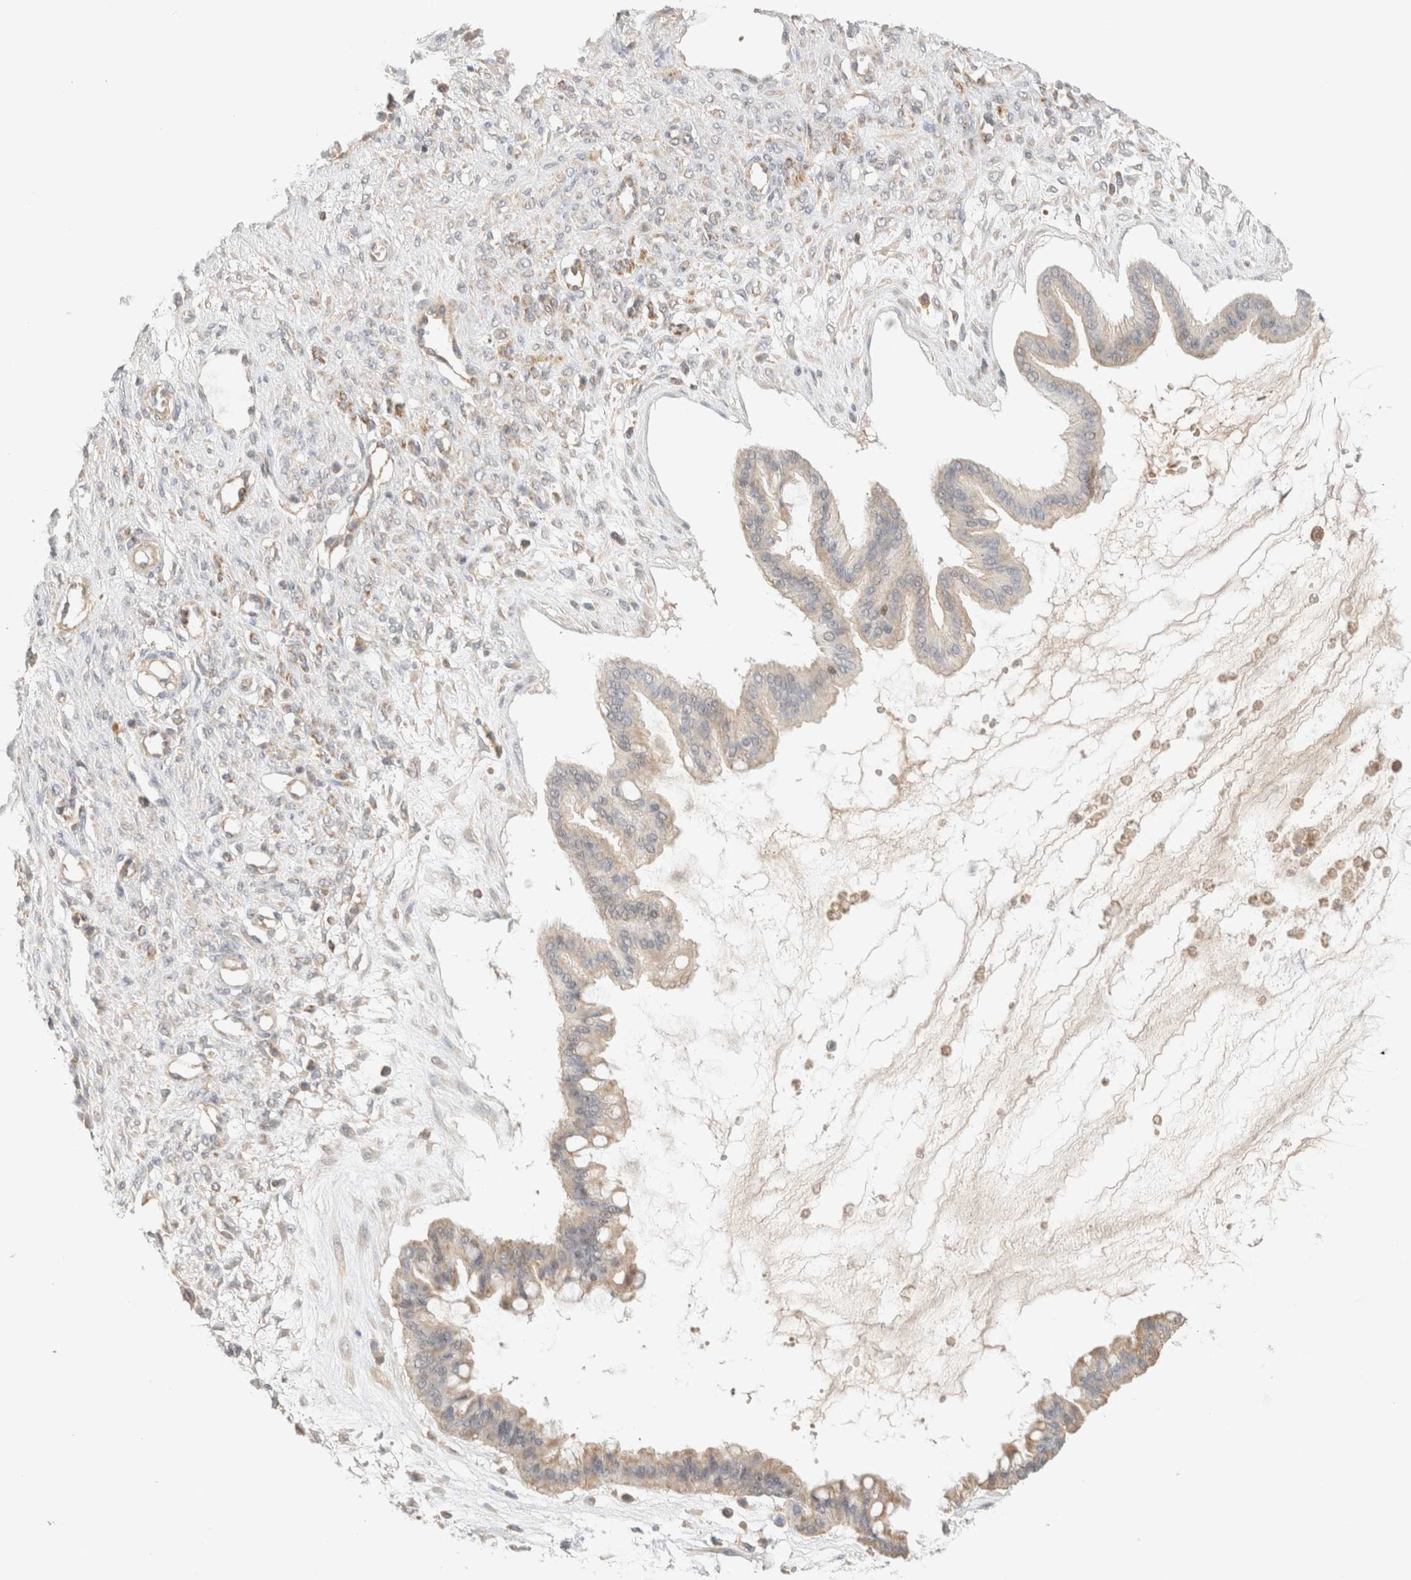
{"staining": {"intensity": "weak", "quantity": "25%-75%", "location": "cytoplasmic/membranous"}, "tissue": "ovarian cancer", "cell_type": "Tumor cells", "image_type": "cancer", "snomed": [{"axis": "morphology", "description": "Cystadenocarcinoma, mucinous, NOS"}, {"axis": "topography", "description": "Ovary"}], "caption": "Ovarian mucinous cystadenocarcinoma stained with a brown dye exhibits weak cytoplasmic/membranous positive positivity in approximately 25%-75% of tumor cells.", "gene": "MRM3", "patient": {"sex": "female", "age": 73}}